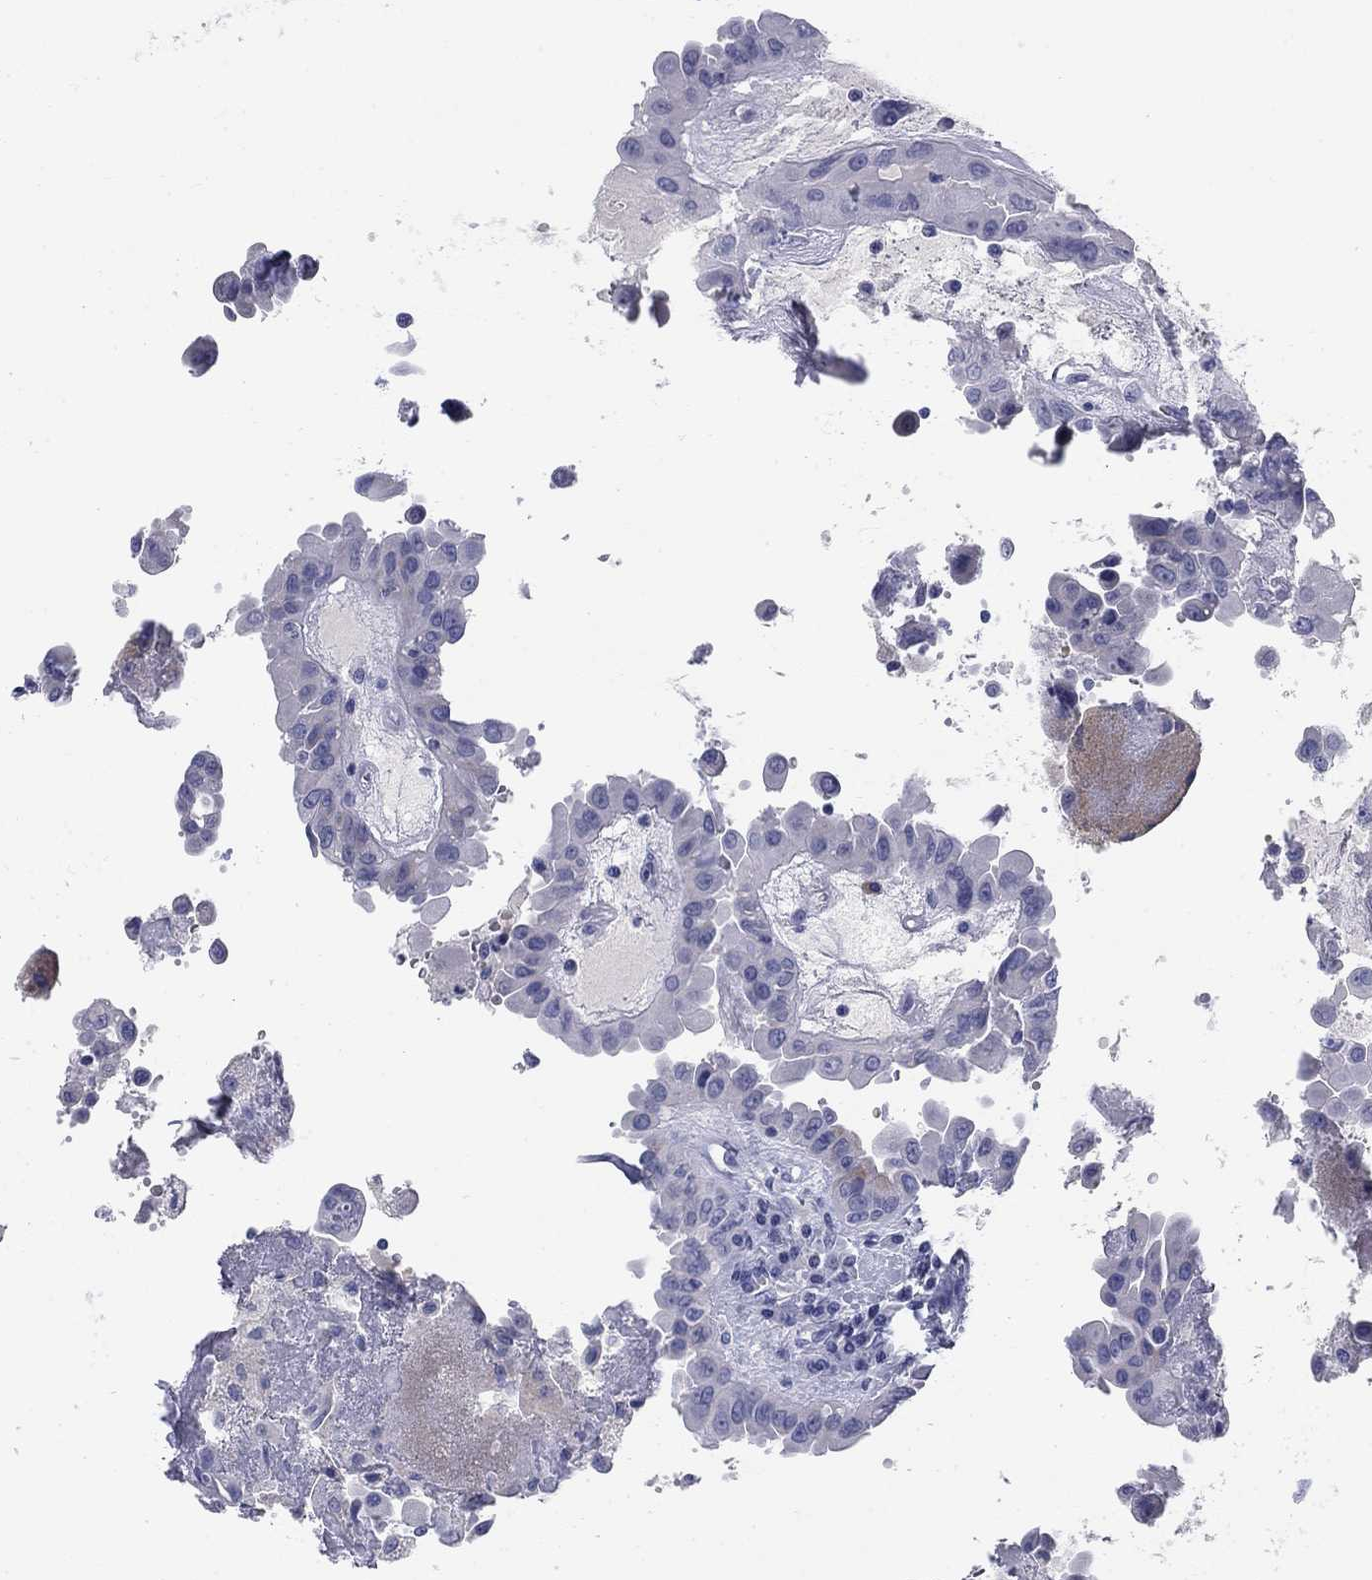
{"staining": {"intensity": "negative", "quantity": "none", "location": "none"}, "tissue": "thyroid cancer", "cell_type": "Tumor cells", "image_type": "cancer", "snomed": [{"axis": "morphology", "description": "Papillary adenocarcinoma, NOS"}, {"axis": "topography", "description": "Thyroid gland"}], "caption": "Tumor cells show no significant positivity in papillary adenocarcinoma (thyroid).", "gene": "KCNH1", "patient": {"sex": "female", "age": 37}}